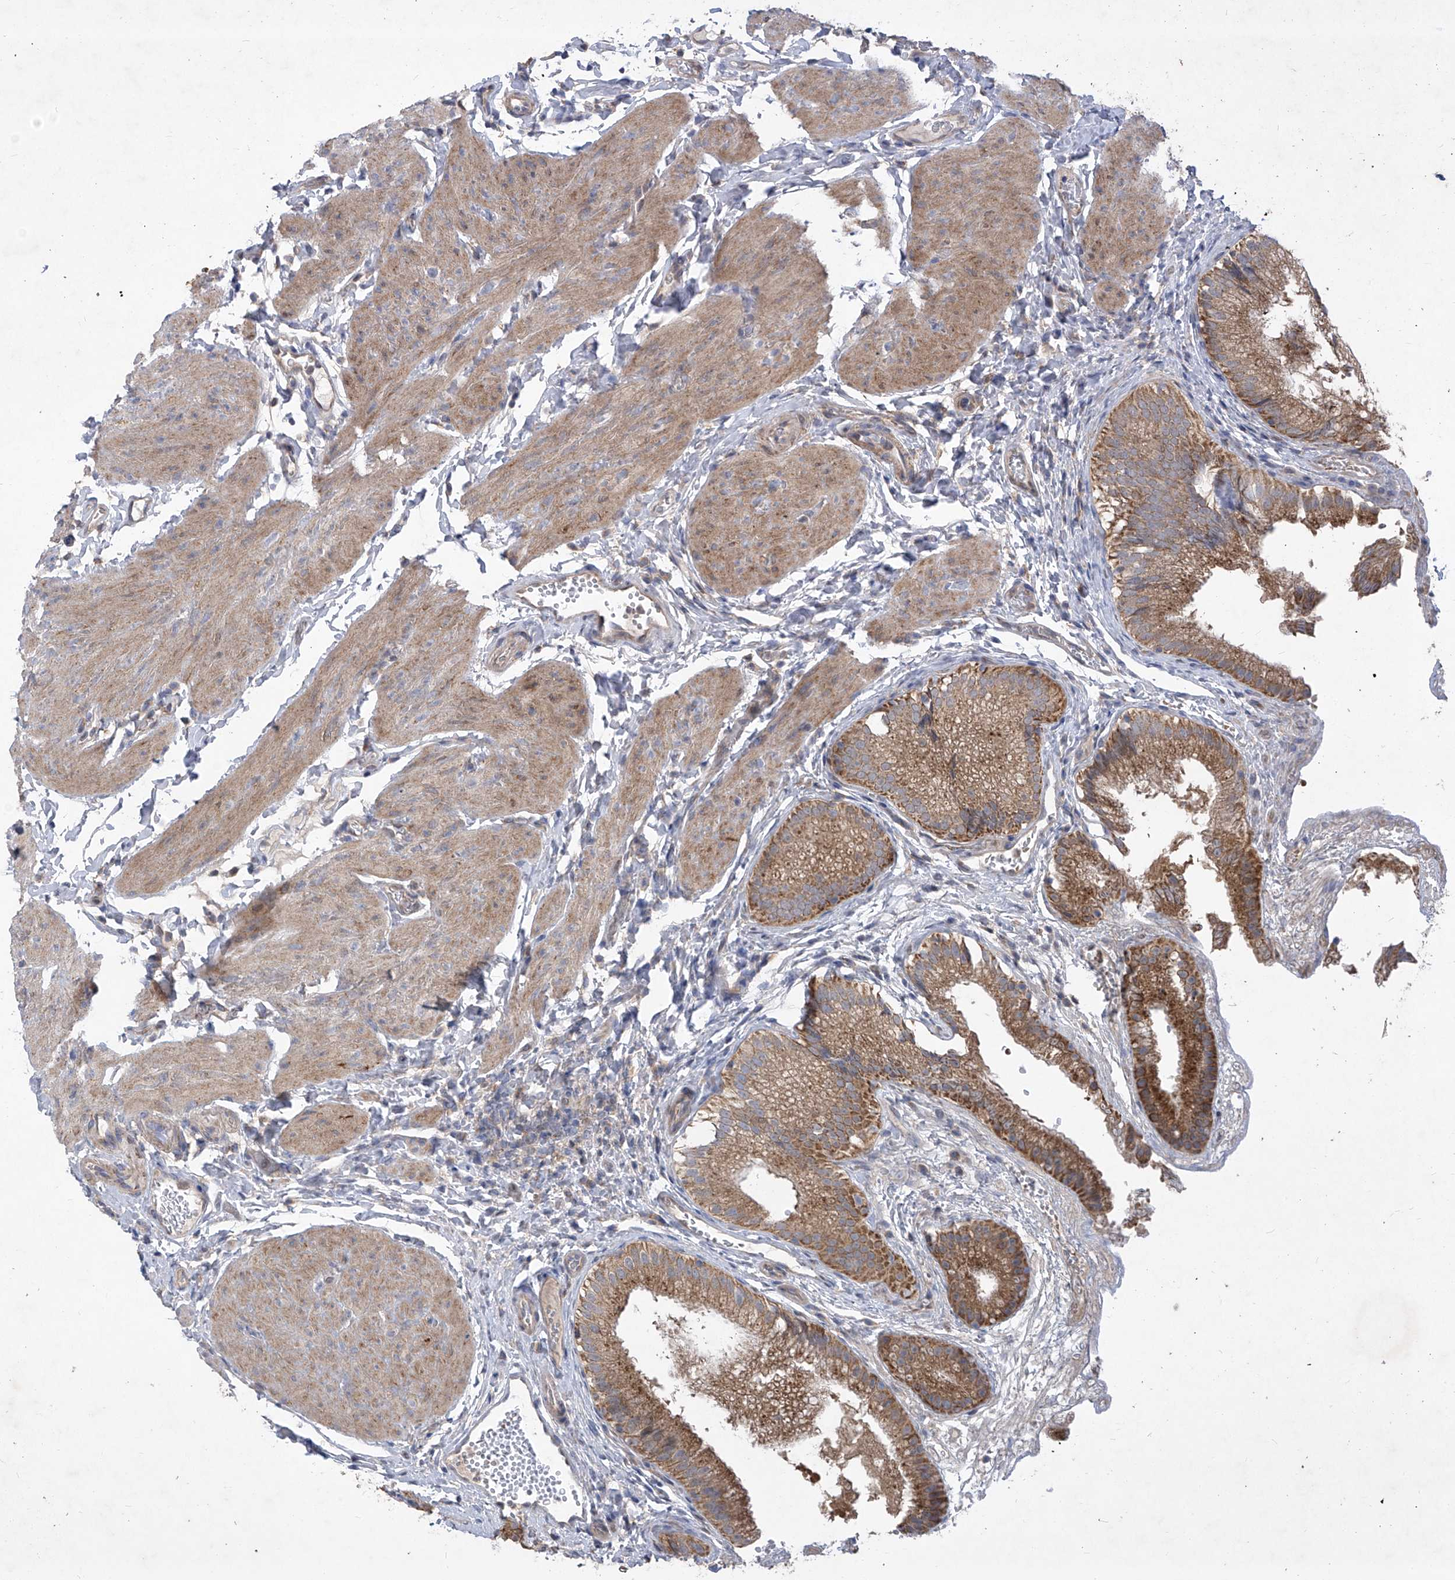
{"staining": {"intensity": "strong", "quantity": ">75%", "location": "cytoplasmic/membranous"}, "tissue": "gallbladder", "cell_type": "Glandular cells", "image_type": "normal", "snomed": [{"axis": "morphology", "description": "Normal tissue, NOS"}, {"axis": "topography", "description": "Gallbladder"}], "caption": "Protein staining of unremarkable gallbladder exhibits strong cytoplasmic/membranous positivity in approximately >75% of glandular cells.", "gene": "COQ3", "patient": {"sex": "female", "age": 30}}